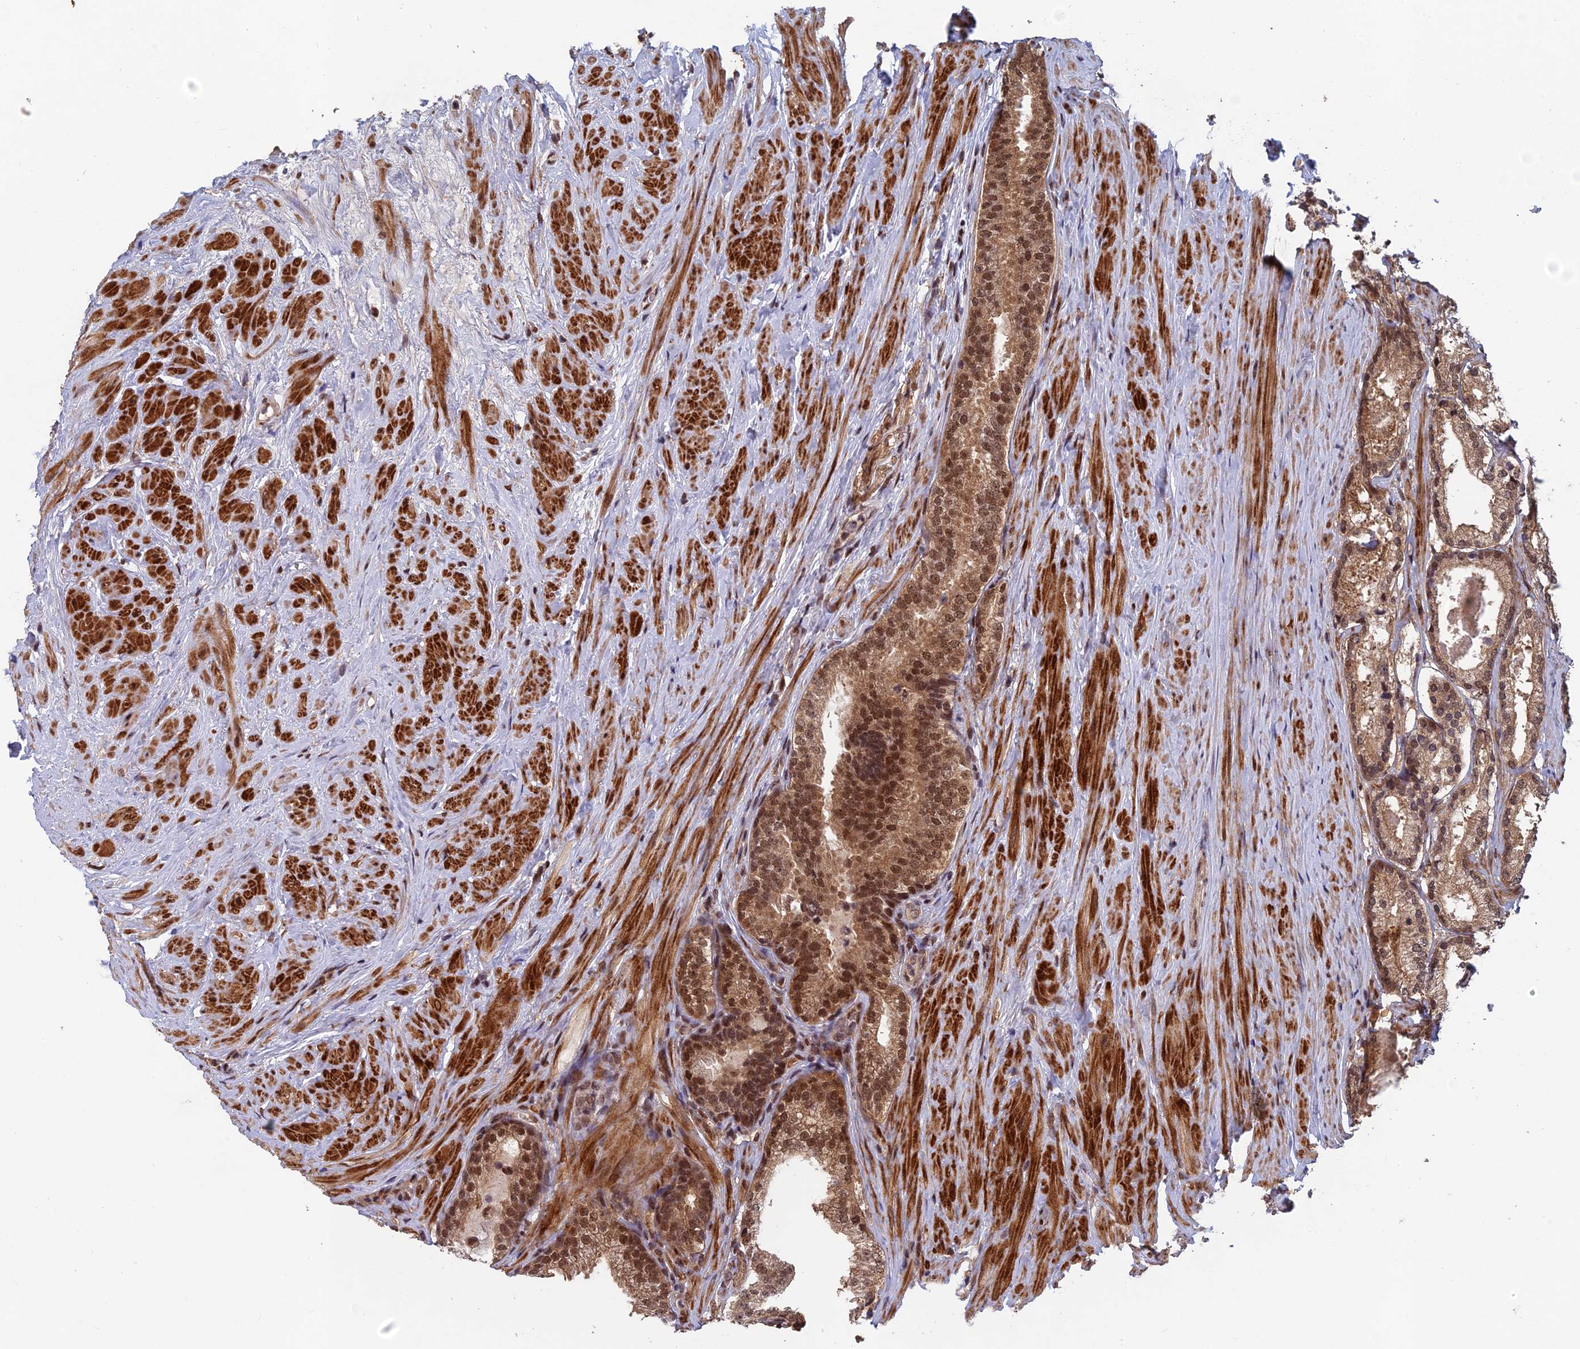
{"staining": {"intensity": "moderate", "quantity": ">75%", "location": "cytoplasmic/membranous,nuclear"}, "tissue": "prostate cancer", "cell_type": "Tumor cells", "image_type": "cancer", "snomed": [{"axis": "morphology", "description": "Adenocarcinoma, Low grade"}, {"axis": "topography", "description": "Prostate"}], "caption": "About >75% of tumor cells in prostate cancer exhibit moderate cytoplasmic/membranous and nuclear protein staining as visualized by brown immunohistochemical staining.", "gene": "FAM53C", "patient": {"sex": "male", "age": 68}}